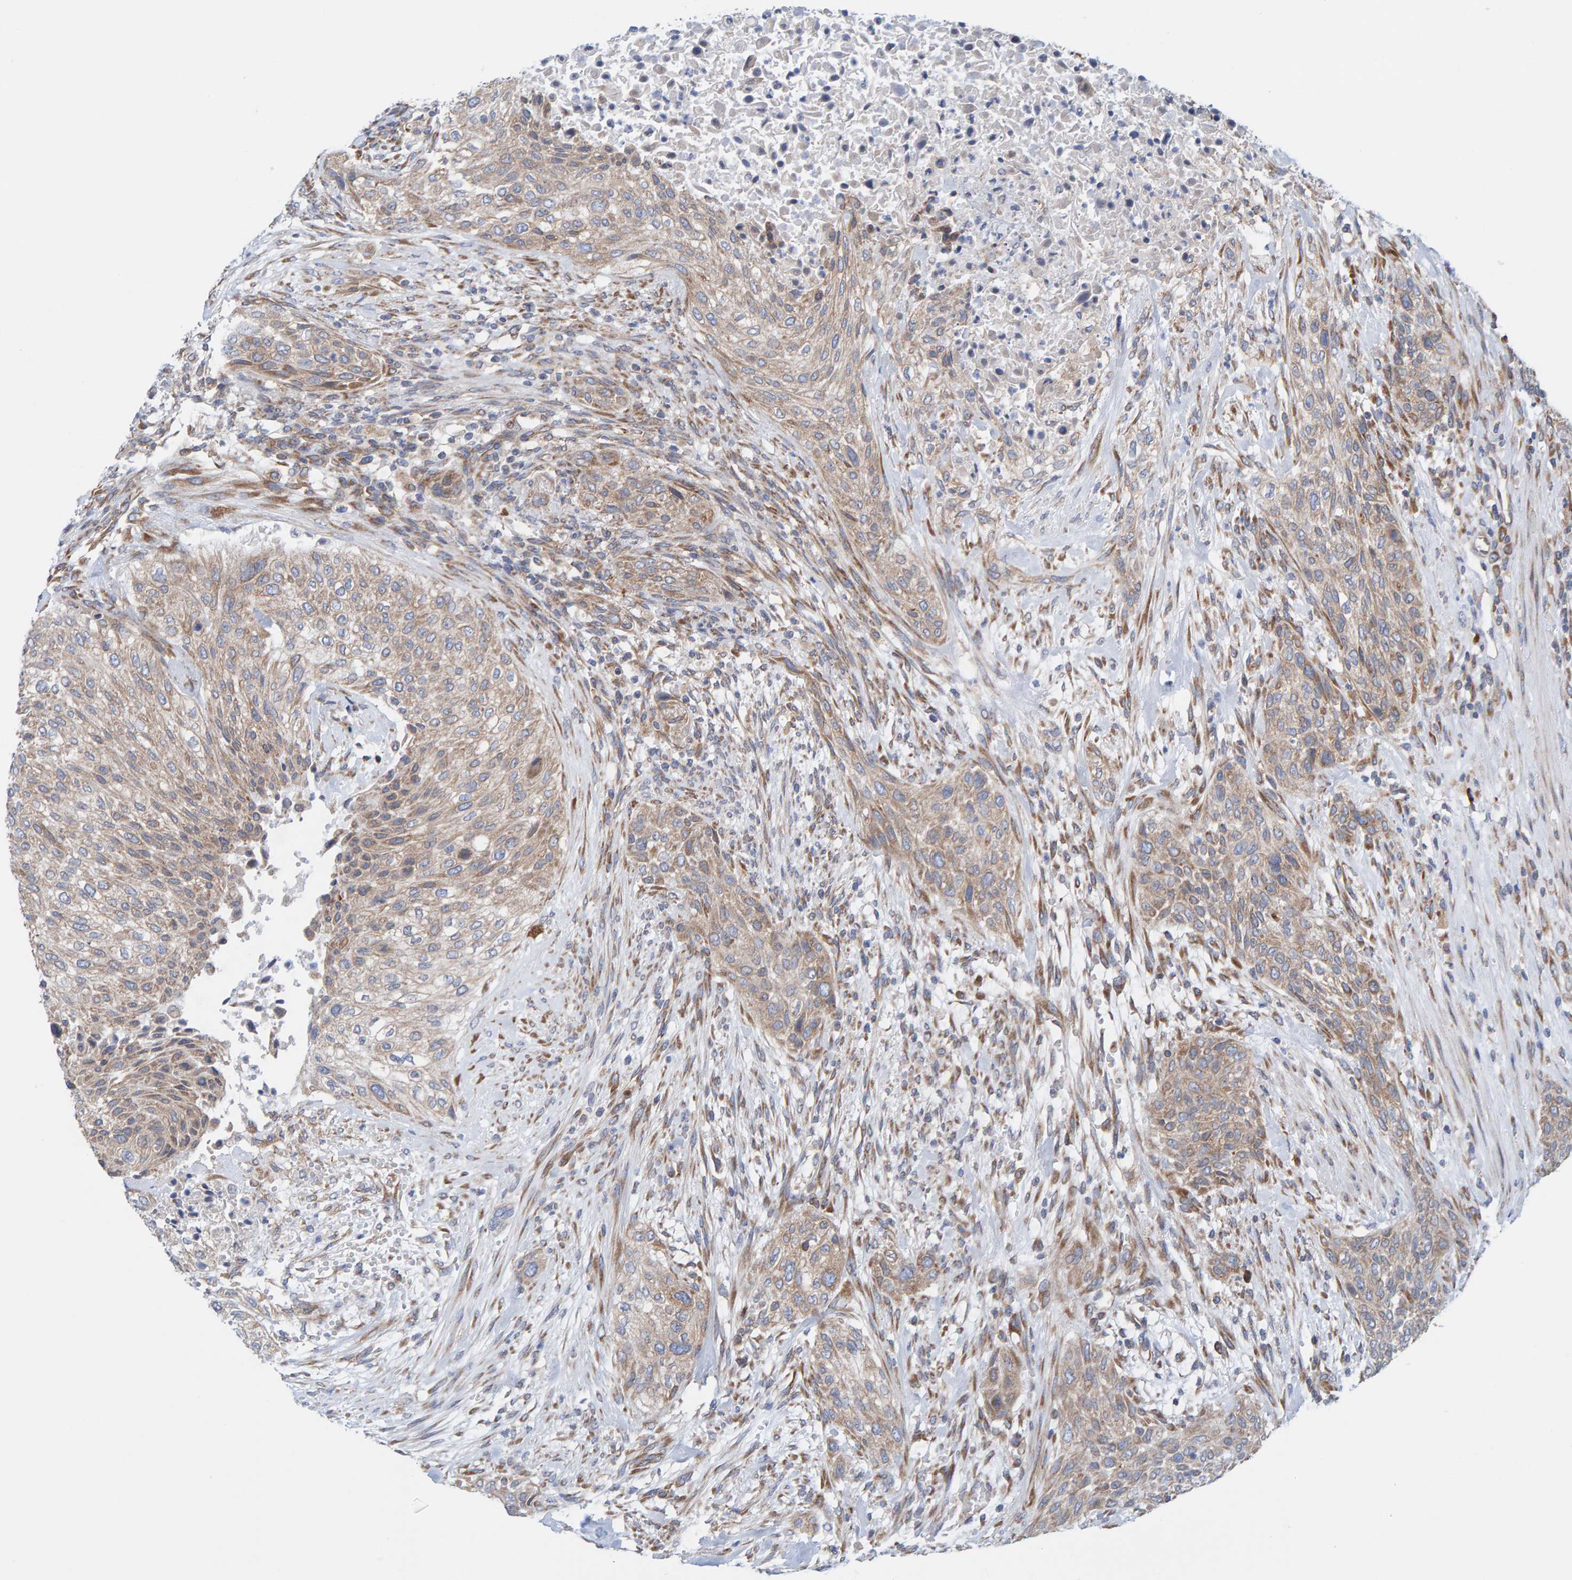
{"staining": {"intensity": "weak", "quantity": ">75%", "location": "cytoplasmic/membranous"}, "tissue": "urothelial cancer", "cell_type": "Tumor cells", "image_type": "cancer", "snomed": [{"axis": "morphology", "description": "Urothelial carcinoma, Low grade"}, {"axis": "morphology", "description": "Urothelial carcinoma, High grade"}, {"axis": "topography", "description": "Urinary bladder"}], "caption": "A high-resolution photomicrograph shows IHC staining of low-grade urothelial carcinoma, which displays weak cytoplasmic/membranous staining in about >75% of tumor cells.", "gene": "CDK5RAP3", "patient": {"sex": "male", "age": 35}}